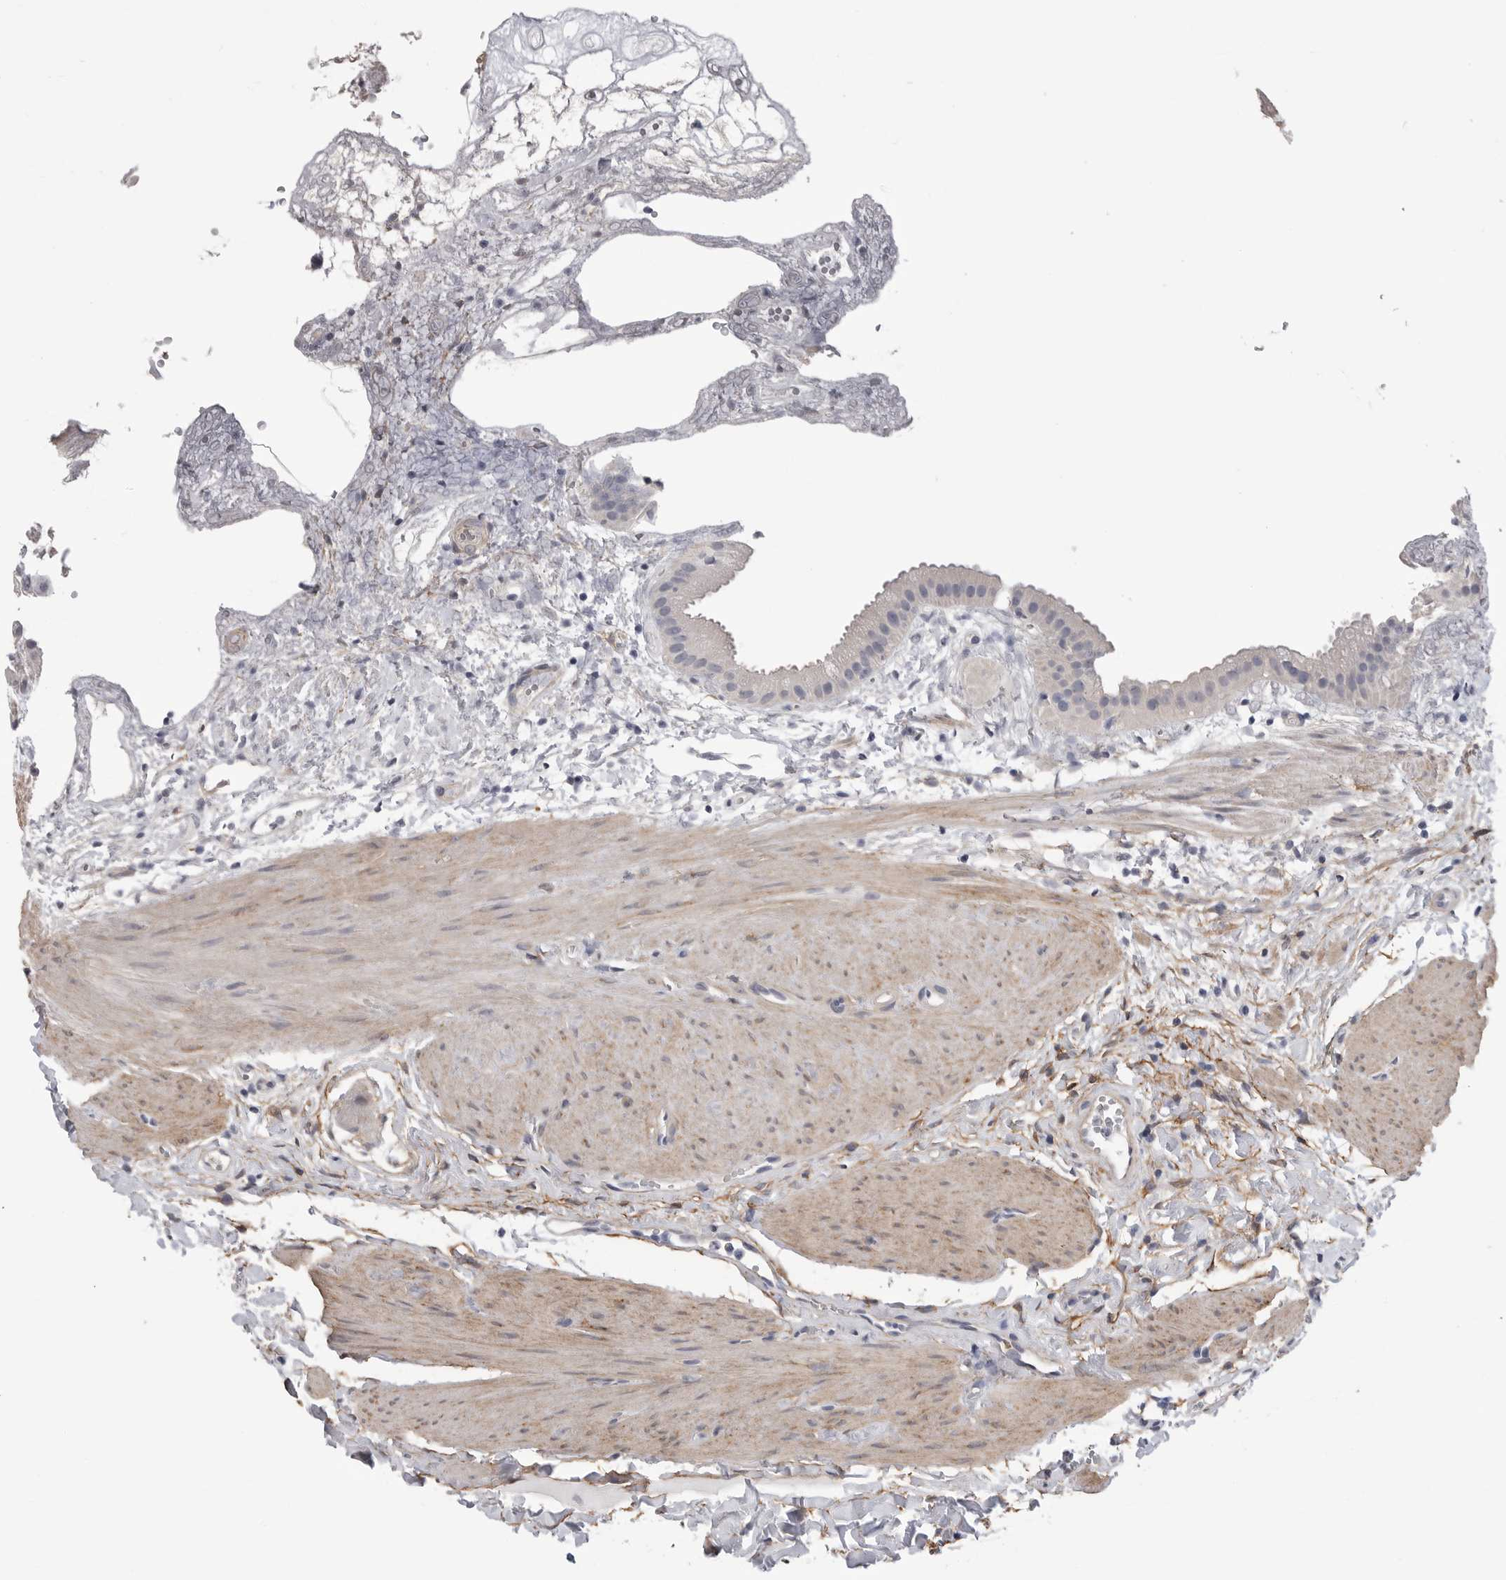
{"staining": {"intensity": "negative", "quantity": "none", "location": "none"}, "tissue": "gallbladder", "cell_type": "Glandular cells", "image_type": "normal", "snomed": [{"axis": "morphology", "description": "Normal tissue, NOS"}, {"axis": "topography", "description": "Gallbladder"}], "caption": "Immunohistochemical staining of benign human gallbladder exhibits no significant staining in glandular cells. The staining was performed using DAB (3,3'-diaminobenzidine) to visualize the protein expression in brown, while the nuclei were stained in blue with hematoxylin (Magnification: 20x).", "gene": "AKAP12", "patient": {"sex": "female", "age": 64}}